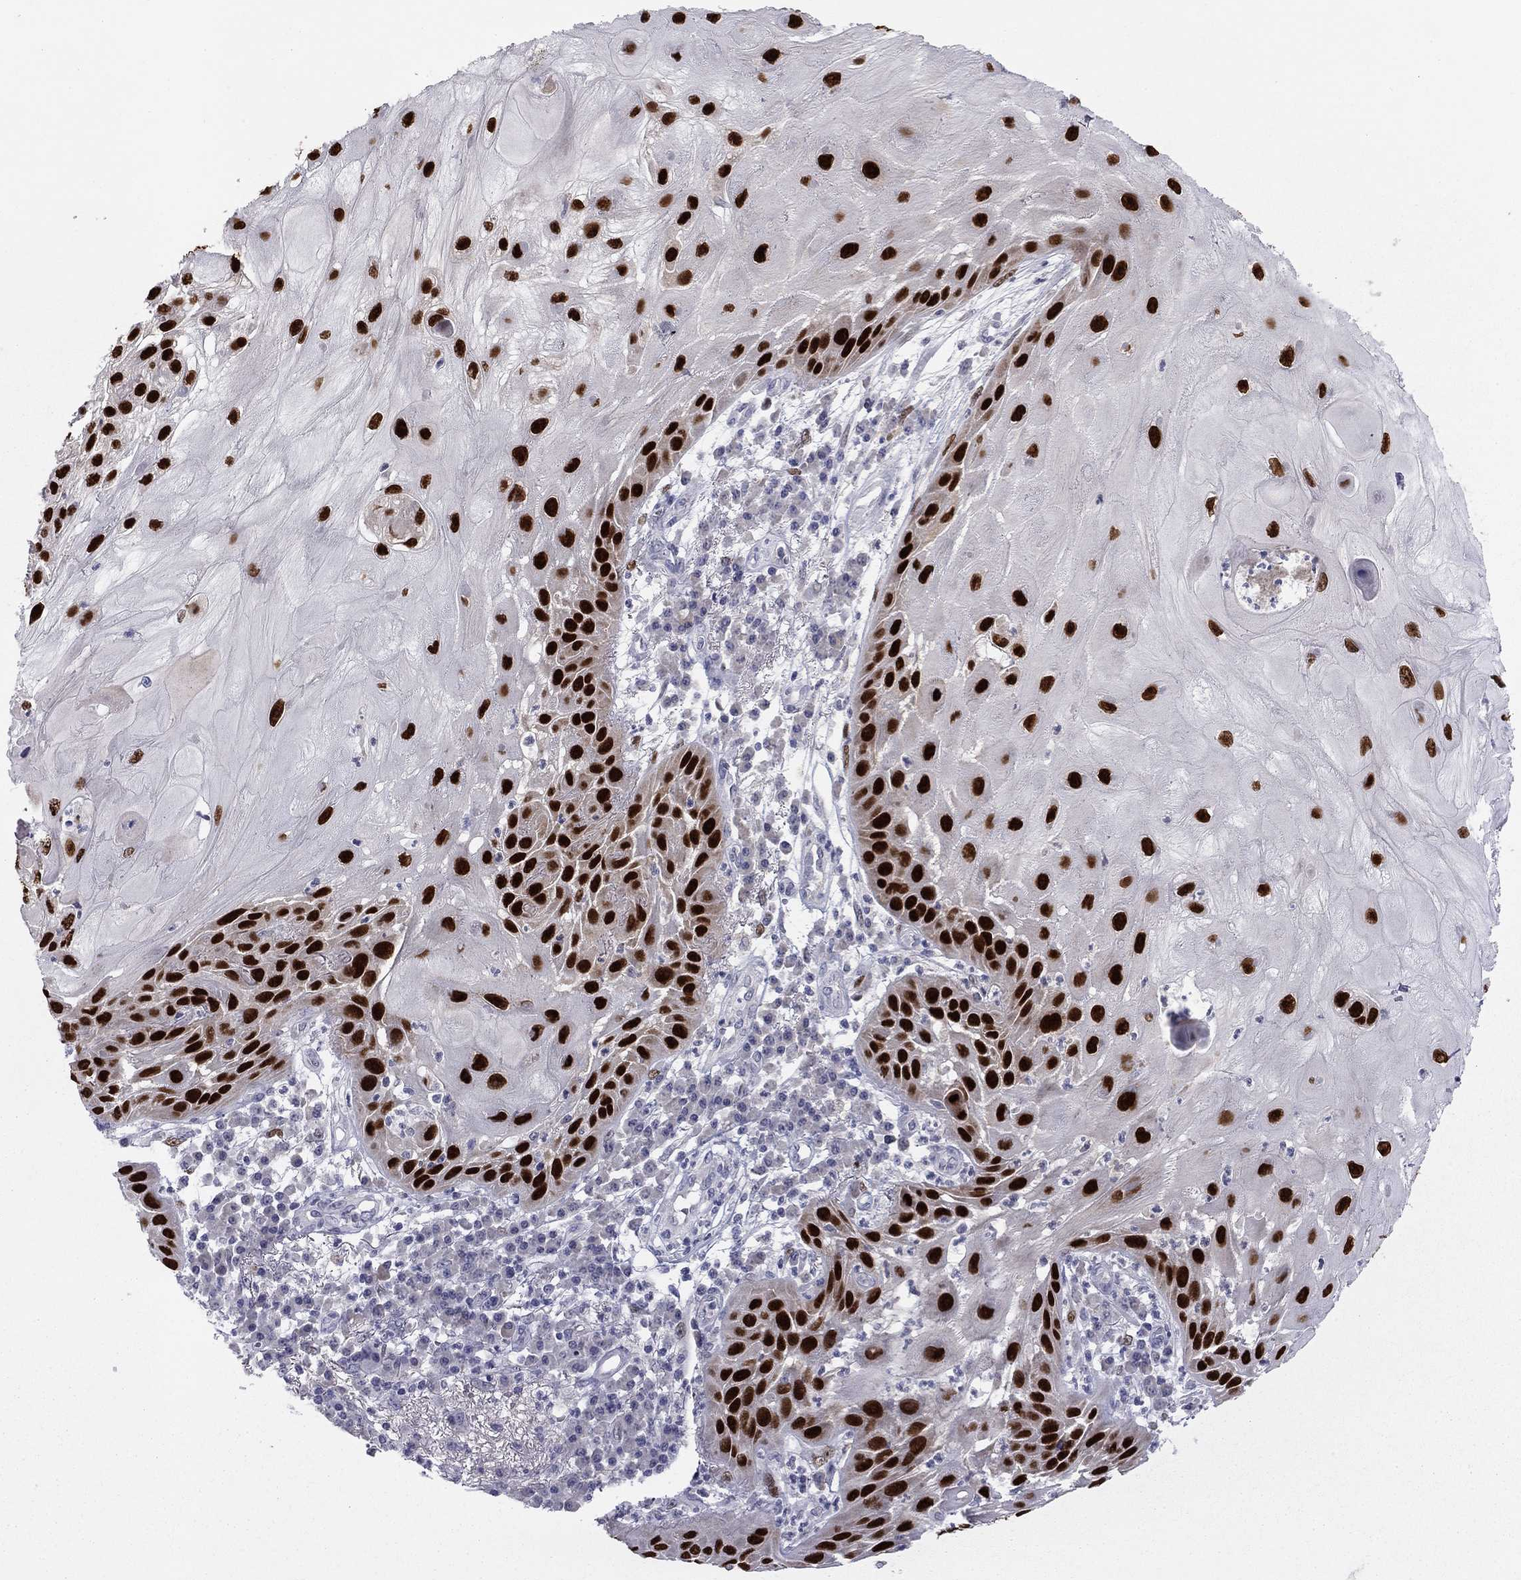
{"staining": {"intensity": "strong", "quantity": ">75%", "location": "nuclear"}, "tissue": "skin cancer", "cell_type": "Tumor cells", "image_type": "cancer", "snomed": [{"axis": "morphology", "description": "Normal tissue, NOS"}, {"axis": "morphology", "description": "Squamous cell carcinoma, NOS"}, {"axis": "topography", "description": "Skin"}], "caption": "This is an image of immunohistochemistry (IHC) staining of squamous cell carcinoma (skin), which shows strong staining in the nuclear of tumor cells.", "gene": "TFAP2B", "patient": {"sex": "male", "age": 79}}